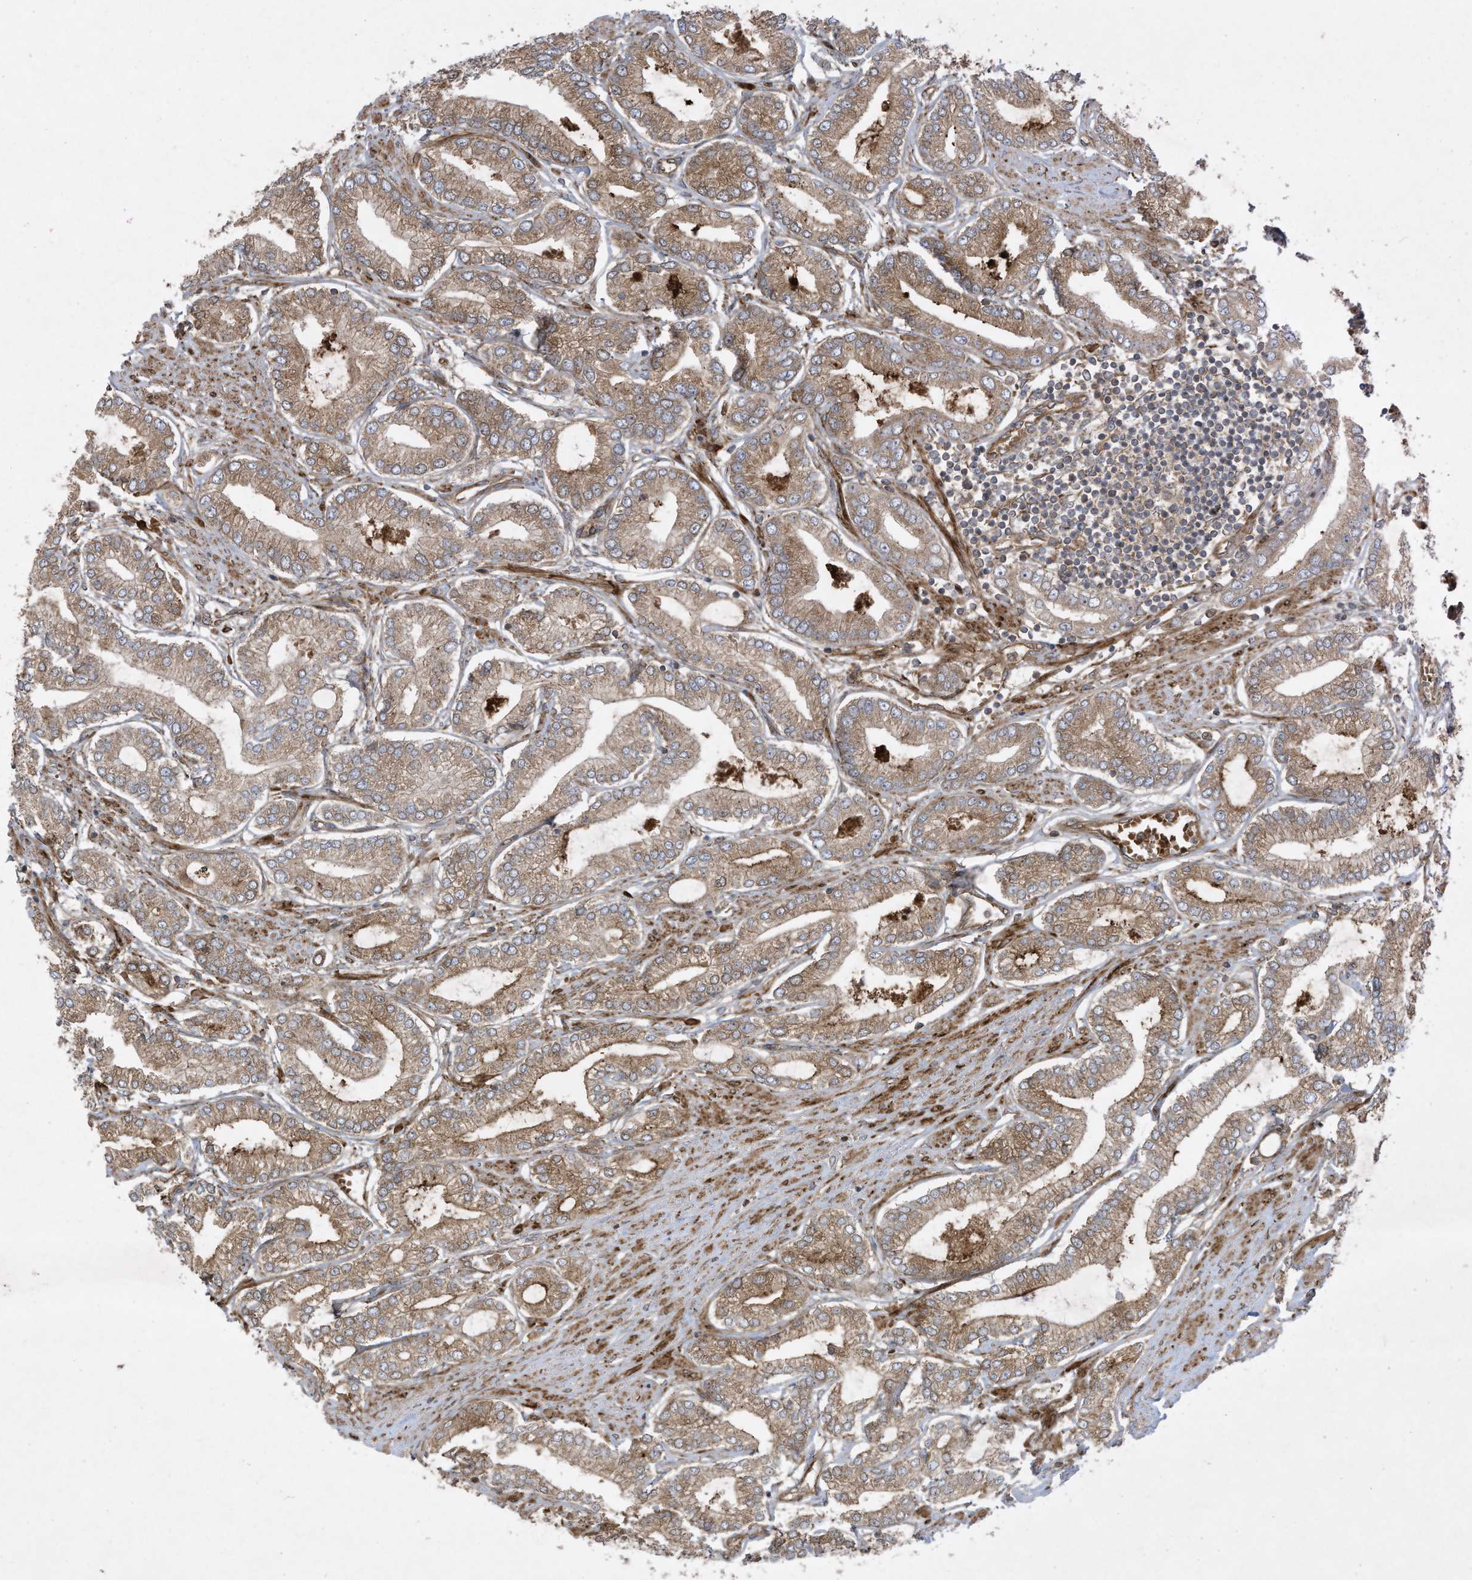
{"staining": {"intensity": "moderate", "quantity": ">75%", "location": "cytoplasmic/membranous"}, "tissue": "prostate cancer", "cell_type": "Tumor cells", "image_type": "cancer", "snomed": [{"axis": "morphology", "description": "Adenocarcinoma, Low grade"}, {"axis": "topography", "description": "Prostate"}], "caption": "Immunohistochemical staining of prostate cancer (adenocarcinoma (low-grade)) shows moderate cytoplasmic/membranous protein staining in about >75% of tumor cells.", "gene": "DDIT4", "patient": {"sex": "male", "age": 63}}